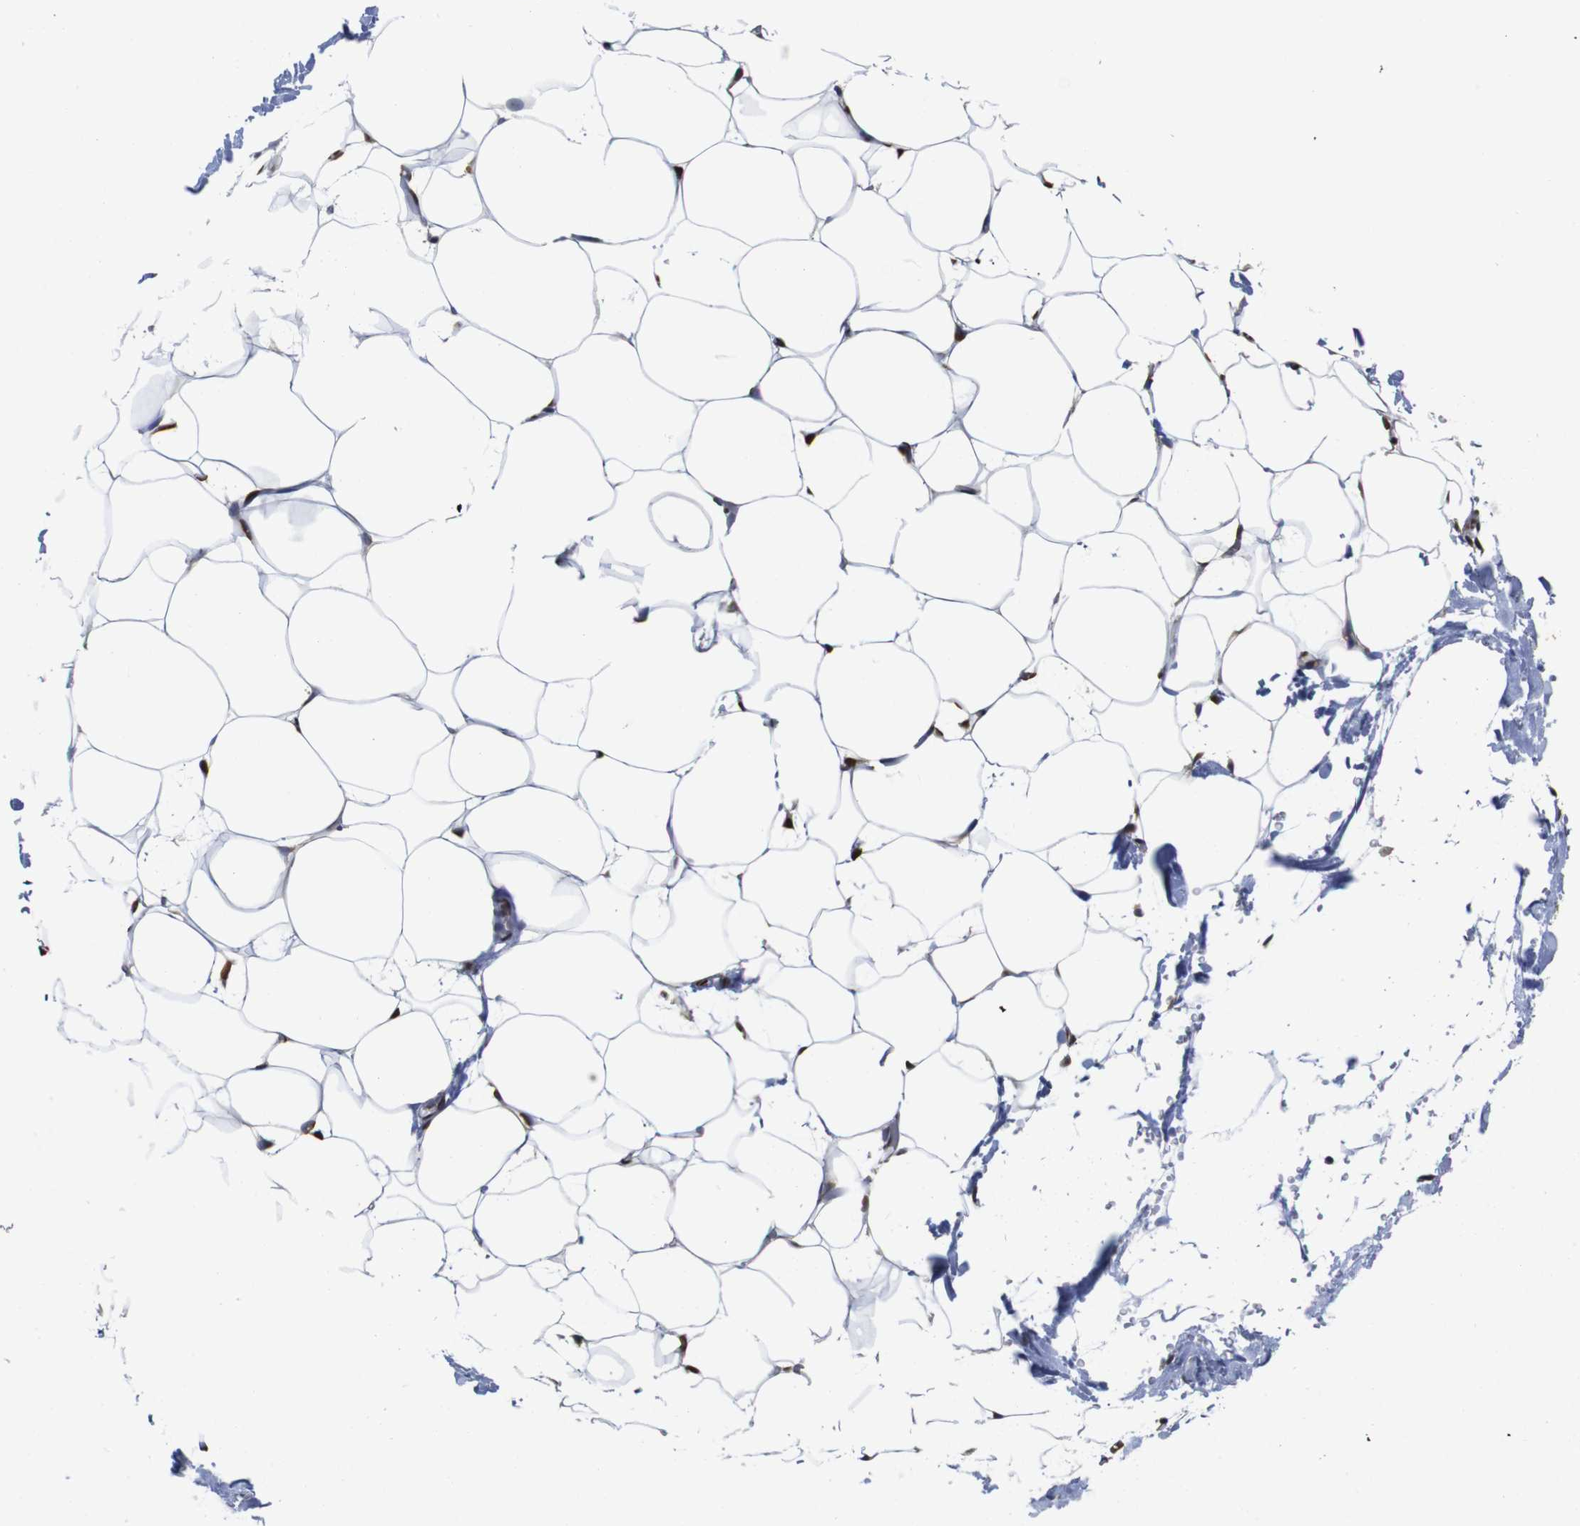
{"staining": {"intensity": "strong", "quantity": ">75%", "location": "nuclear"}, "tissue": "adipose tissue", "cell_type": "Adipocytes", "image_type": "normal", "snomed": [{"axis": "morphology", "description": "Normal tissue, NOS"}, {"axis": "topography", "description": "Breast"}, {"axis": "topography", "description": "Adipose tissue"}], "caption": "Unremarkable adipose tissue displays strong nuclear expression in approximately >75% of adipocytes Using DAB (3,3'-diaminobenzidine) (brown) and hematoxylin (blue) stains, captured at high magnification using brightfield microscopy..", "gene": "SUMO3", "patient": {"sex": "female", "age": 25}}